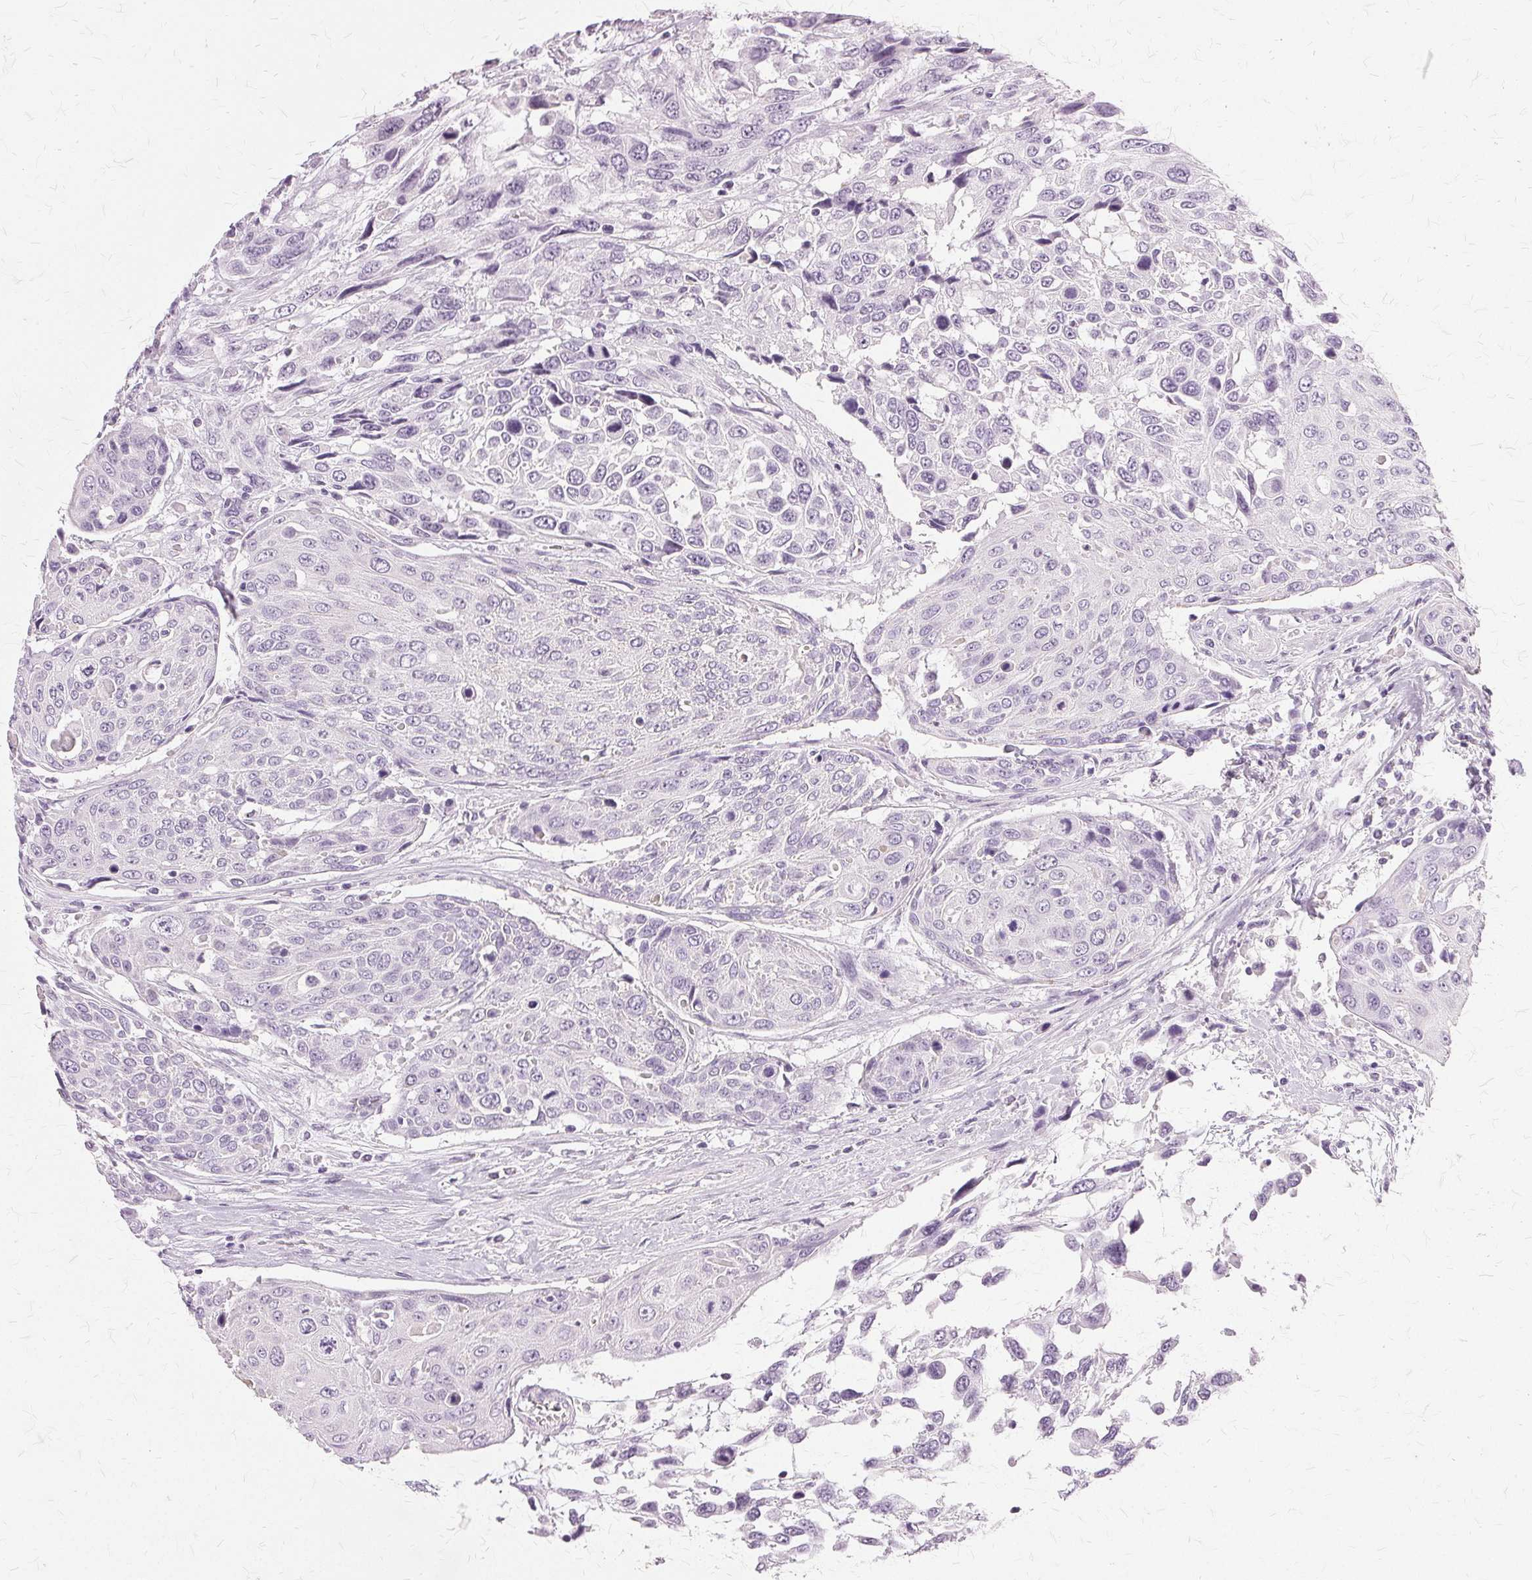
{"staining": {"intensity": "negative", "quantity": "none", "location": "none"}, "tissue": "urothelial cancer", "cell_type": "Tumor cells", "image_type": "cancer", "snomed": [{"axis": "morphology", "description": "Urothelial carcinoma, High grade"}, {"axis": "topography", "description": "Urinary bladder"}], "caption": "High power microscopy photomicrograph of an IHC micrograph of urothelial cancer, revealing no significant expression in tumor cells.", "gene": "SLC45A3", "patient": {"sex": "female", "age": 70}}